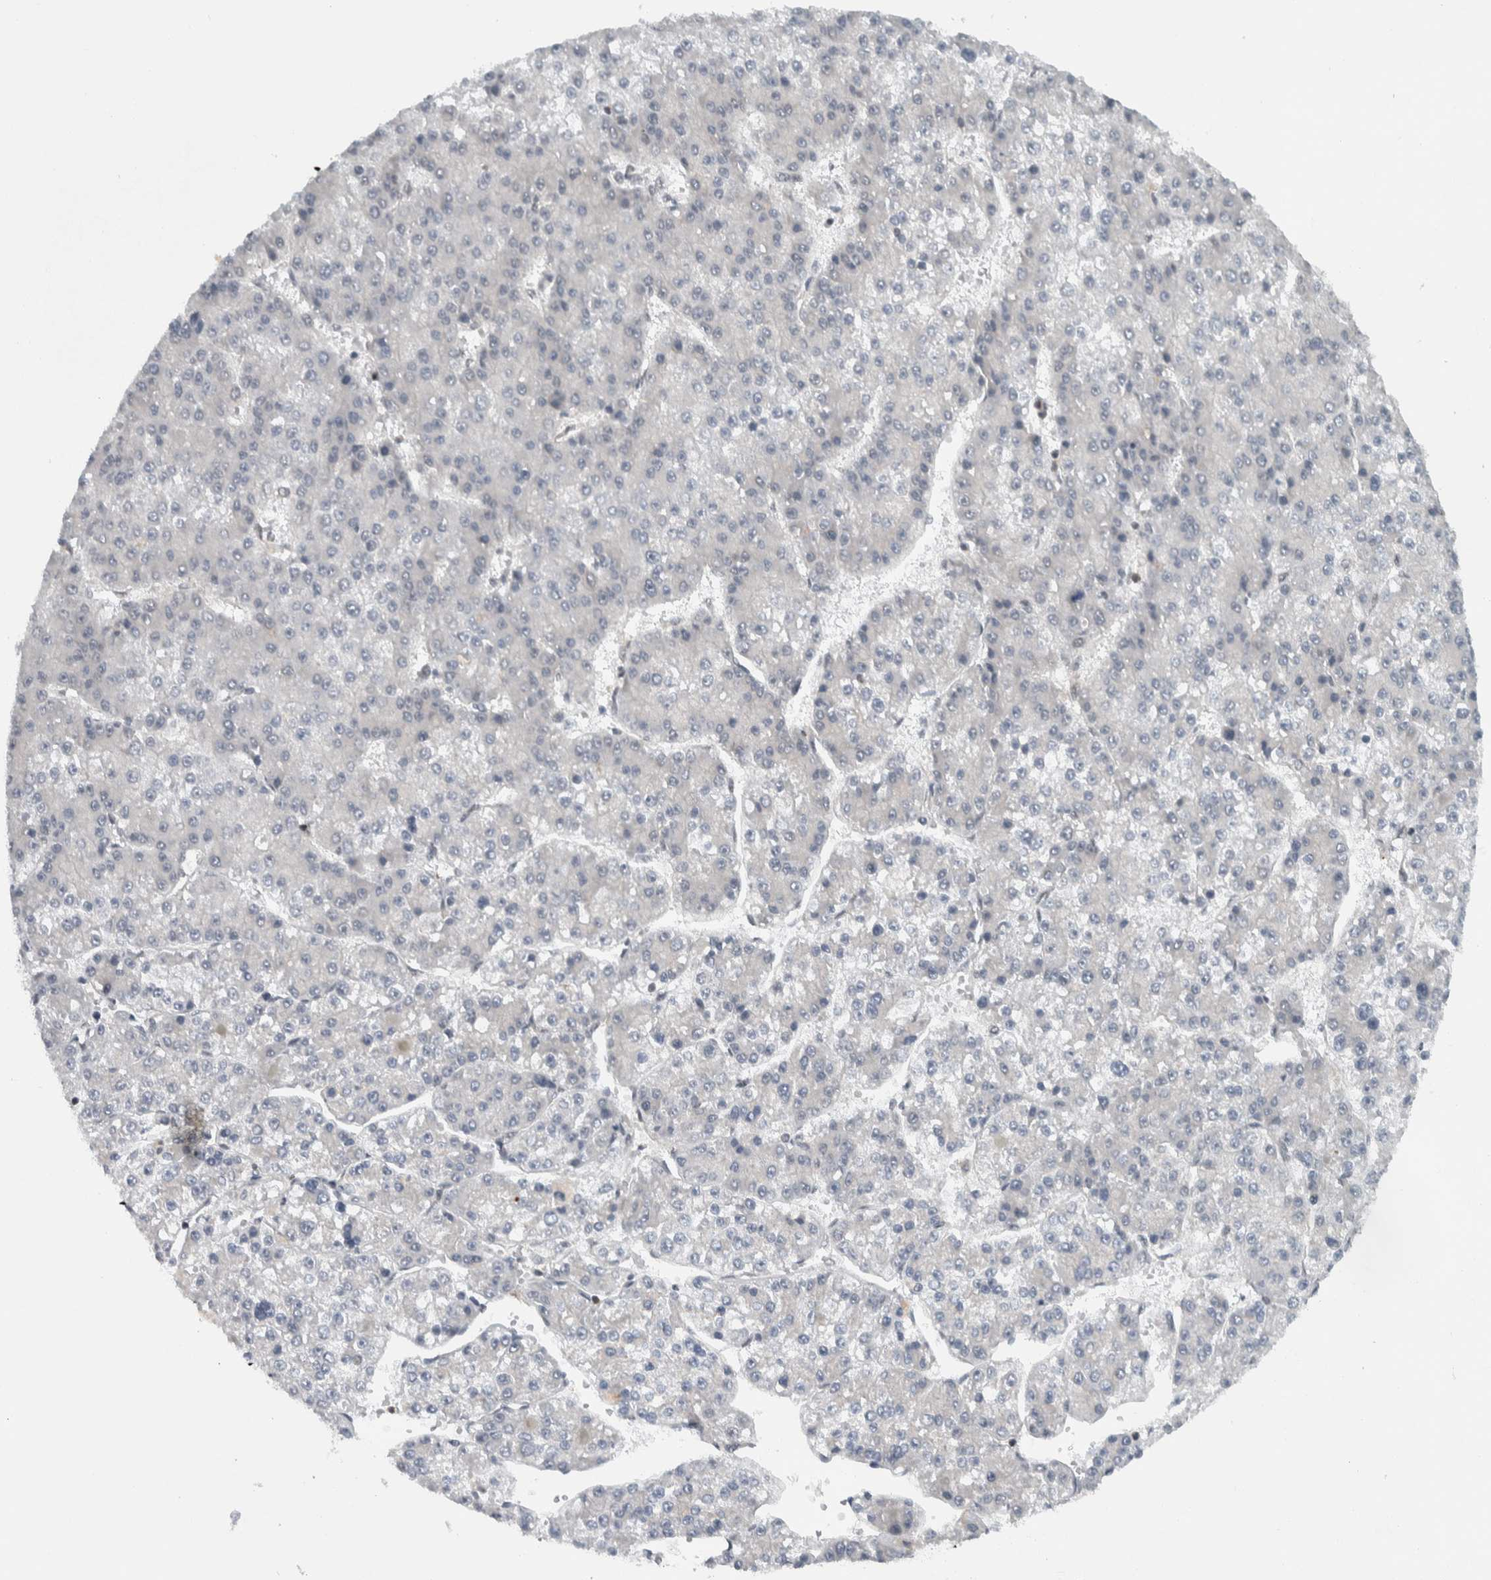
{"staining": {"intensity": "negative", "quantity": "none", "location": "none"}, "tissue": "liver cancer", "cell_type": "Tumor cells", "image_type": "cancer", "snomed": [{"axis": "morphology", "description": "Carcinoma, Hepatocellular, NOS"}, {"axis": "topography", "description": "Liver"}], "caption": "DAB (3,3'-diaminobenzidine) immunohistochemical staining of human liver hepatocellular carcinoma reveals no significant staining in tumor cells.", "gene": "CCDC43", "patient": {"sex": "female", "age": 73}}